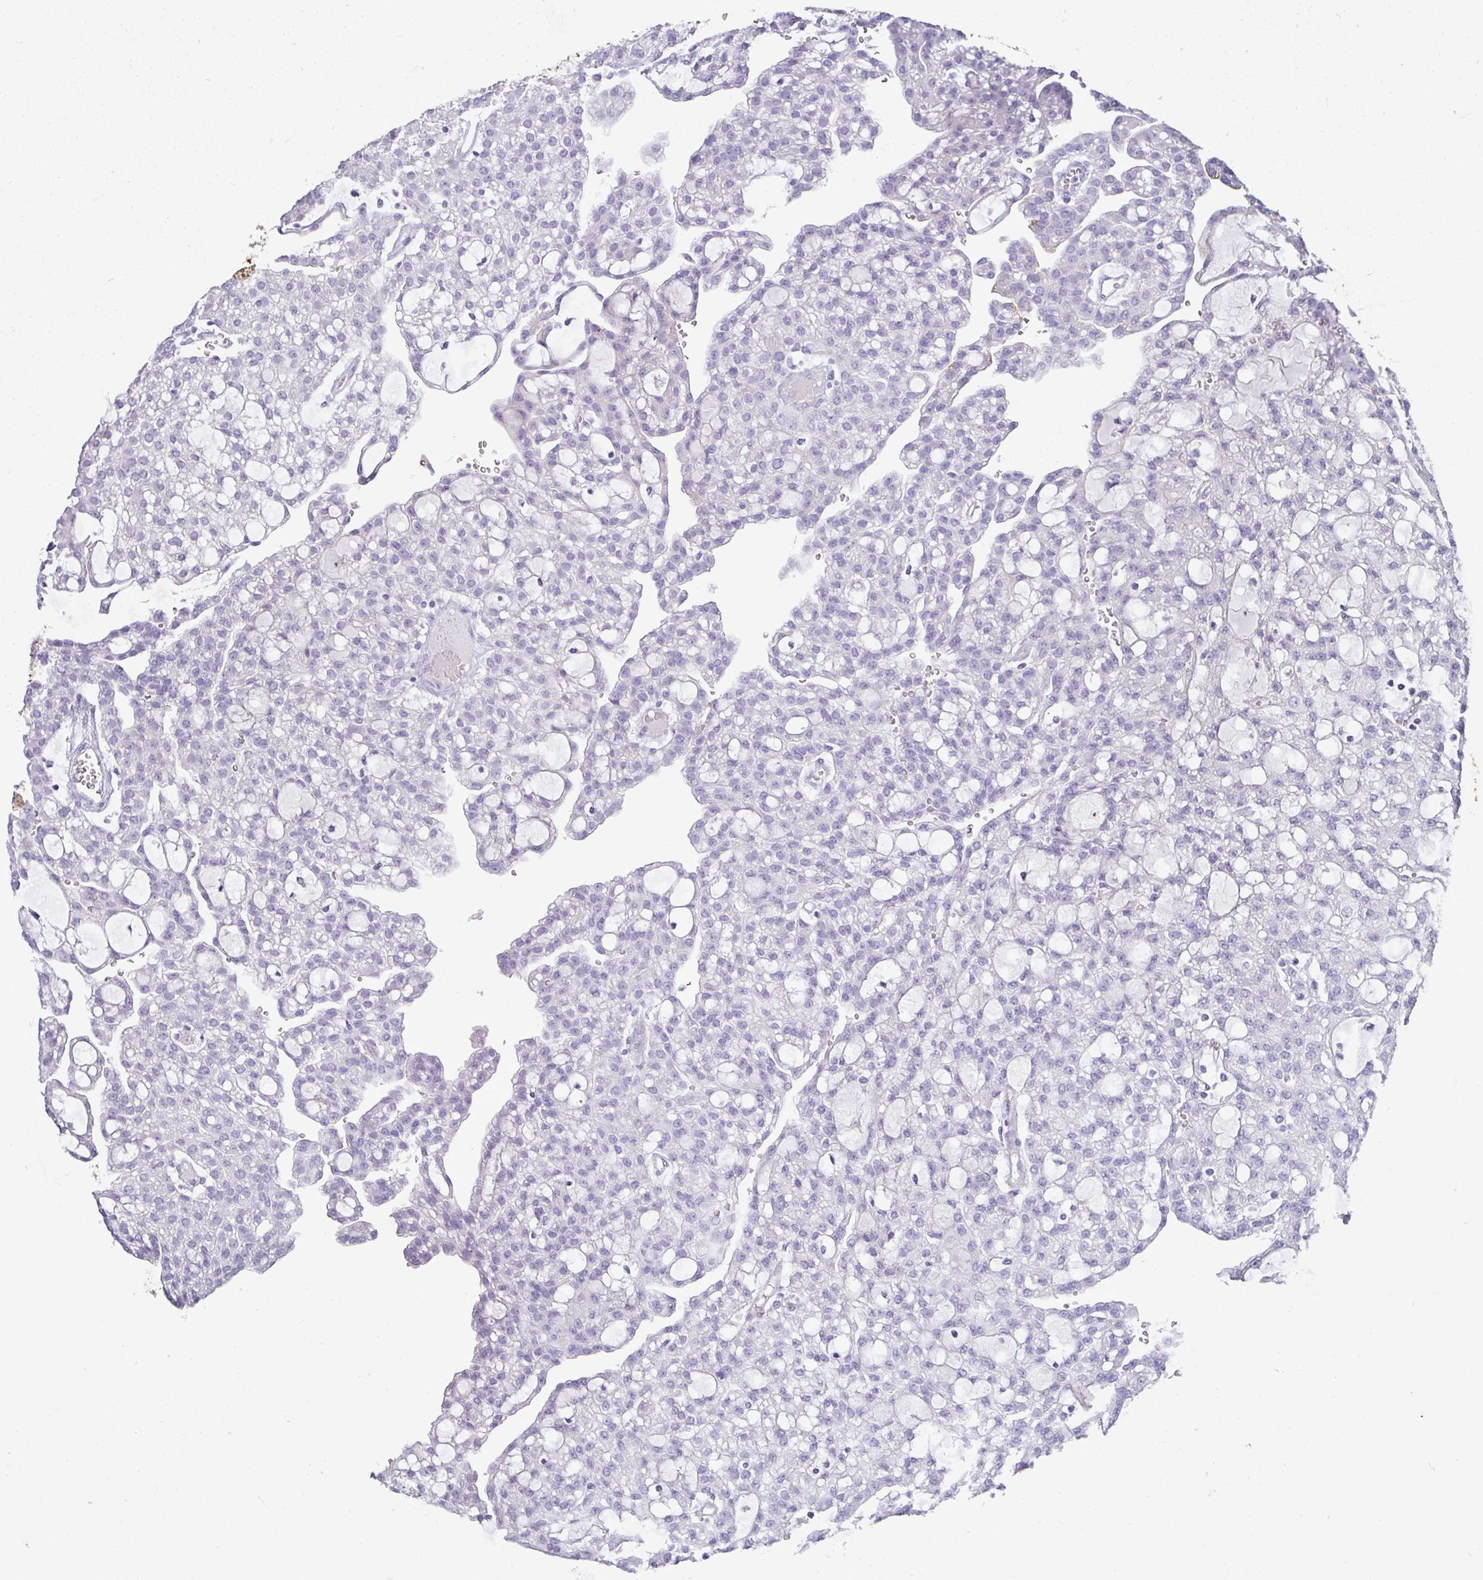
{"staining": {"intensity": "negative", "quantity": "none", "location": "none"}, "tissue": "renal cancer", "cell_type": "Tumor cells", "image_type": "cancer", "snomed": [{"axis": "morphology", "description": "Adenocarcinoma, NOS"}, {"axis": "topography", "description": "Kidney"}], "caption": "An immunohistochemistry (IHC) photomicrograph of renal cancer (adenocarcinoma) is shown. There is no staining in tumor cells of renal cancer (adenocarcinoma). The staining is performed using DAB (3,3'-diaminobenzidine) brown chromogen with nuclei counter-stained in using hematoxylin.", "gene": "GSTA3", "patient": {"sex": "male", "age": 63}}